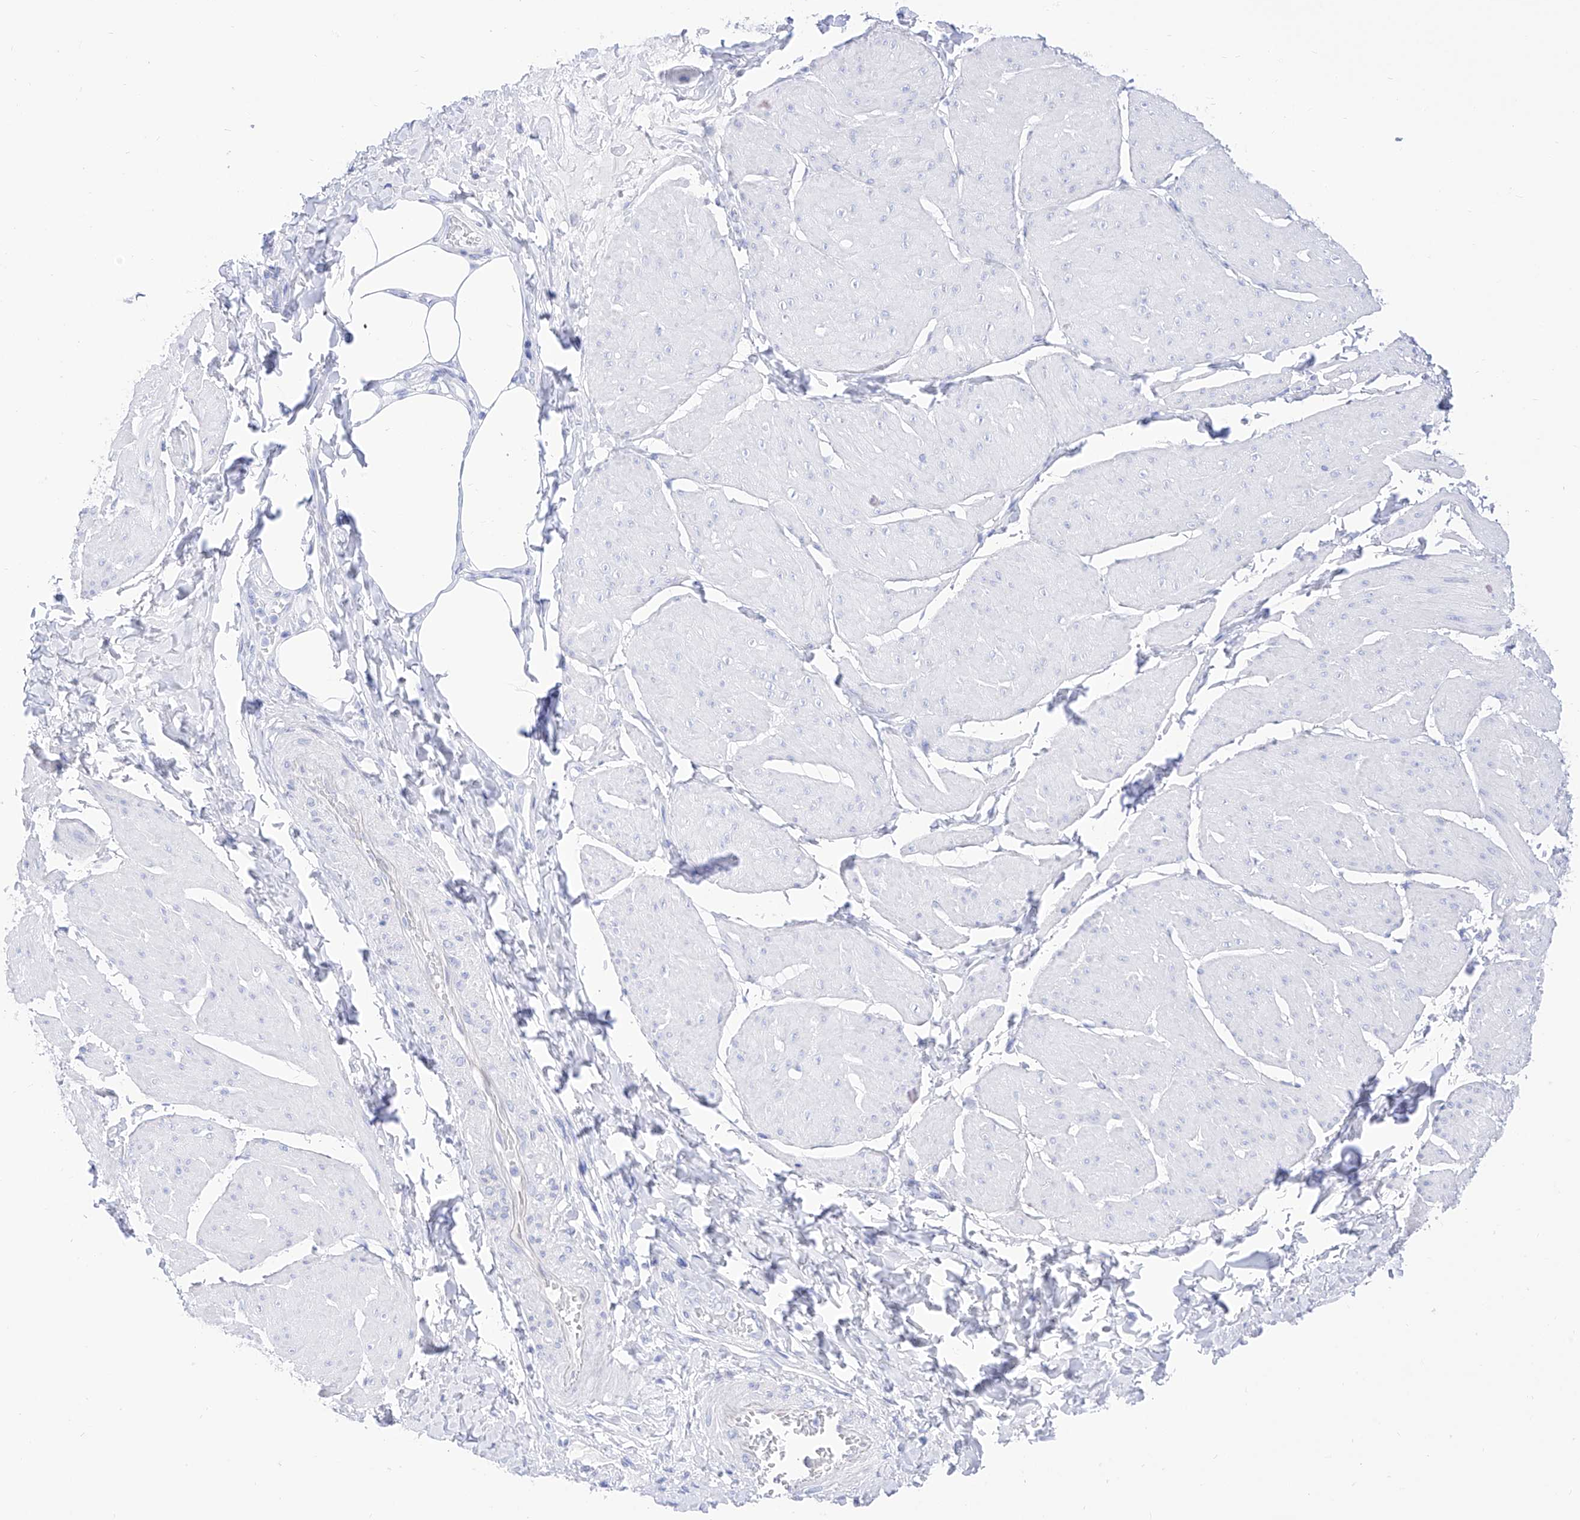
{"staining": {"intensity": "negative", "quantity": "none", "location": "none"}, "tissue": "smooth muscle", "cell_type": "Smooth muscle cells", "image_type": "normal", "snomed": [{"axis": "morphology", "description": "Urothelial carcinoma, High grade"}, {"axis": "topography", "description": "Urinary bladder"}], "caption": "An IHC histopathology image of unremarkable smooth muscle is shown. There is no staining in smooth muscle cells of smooth muscle. Nuclei are stained in blue.", "gene": "TRPC7", "patient": {"sex": "male", "age": 46}}